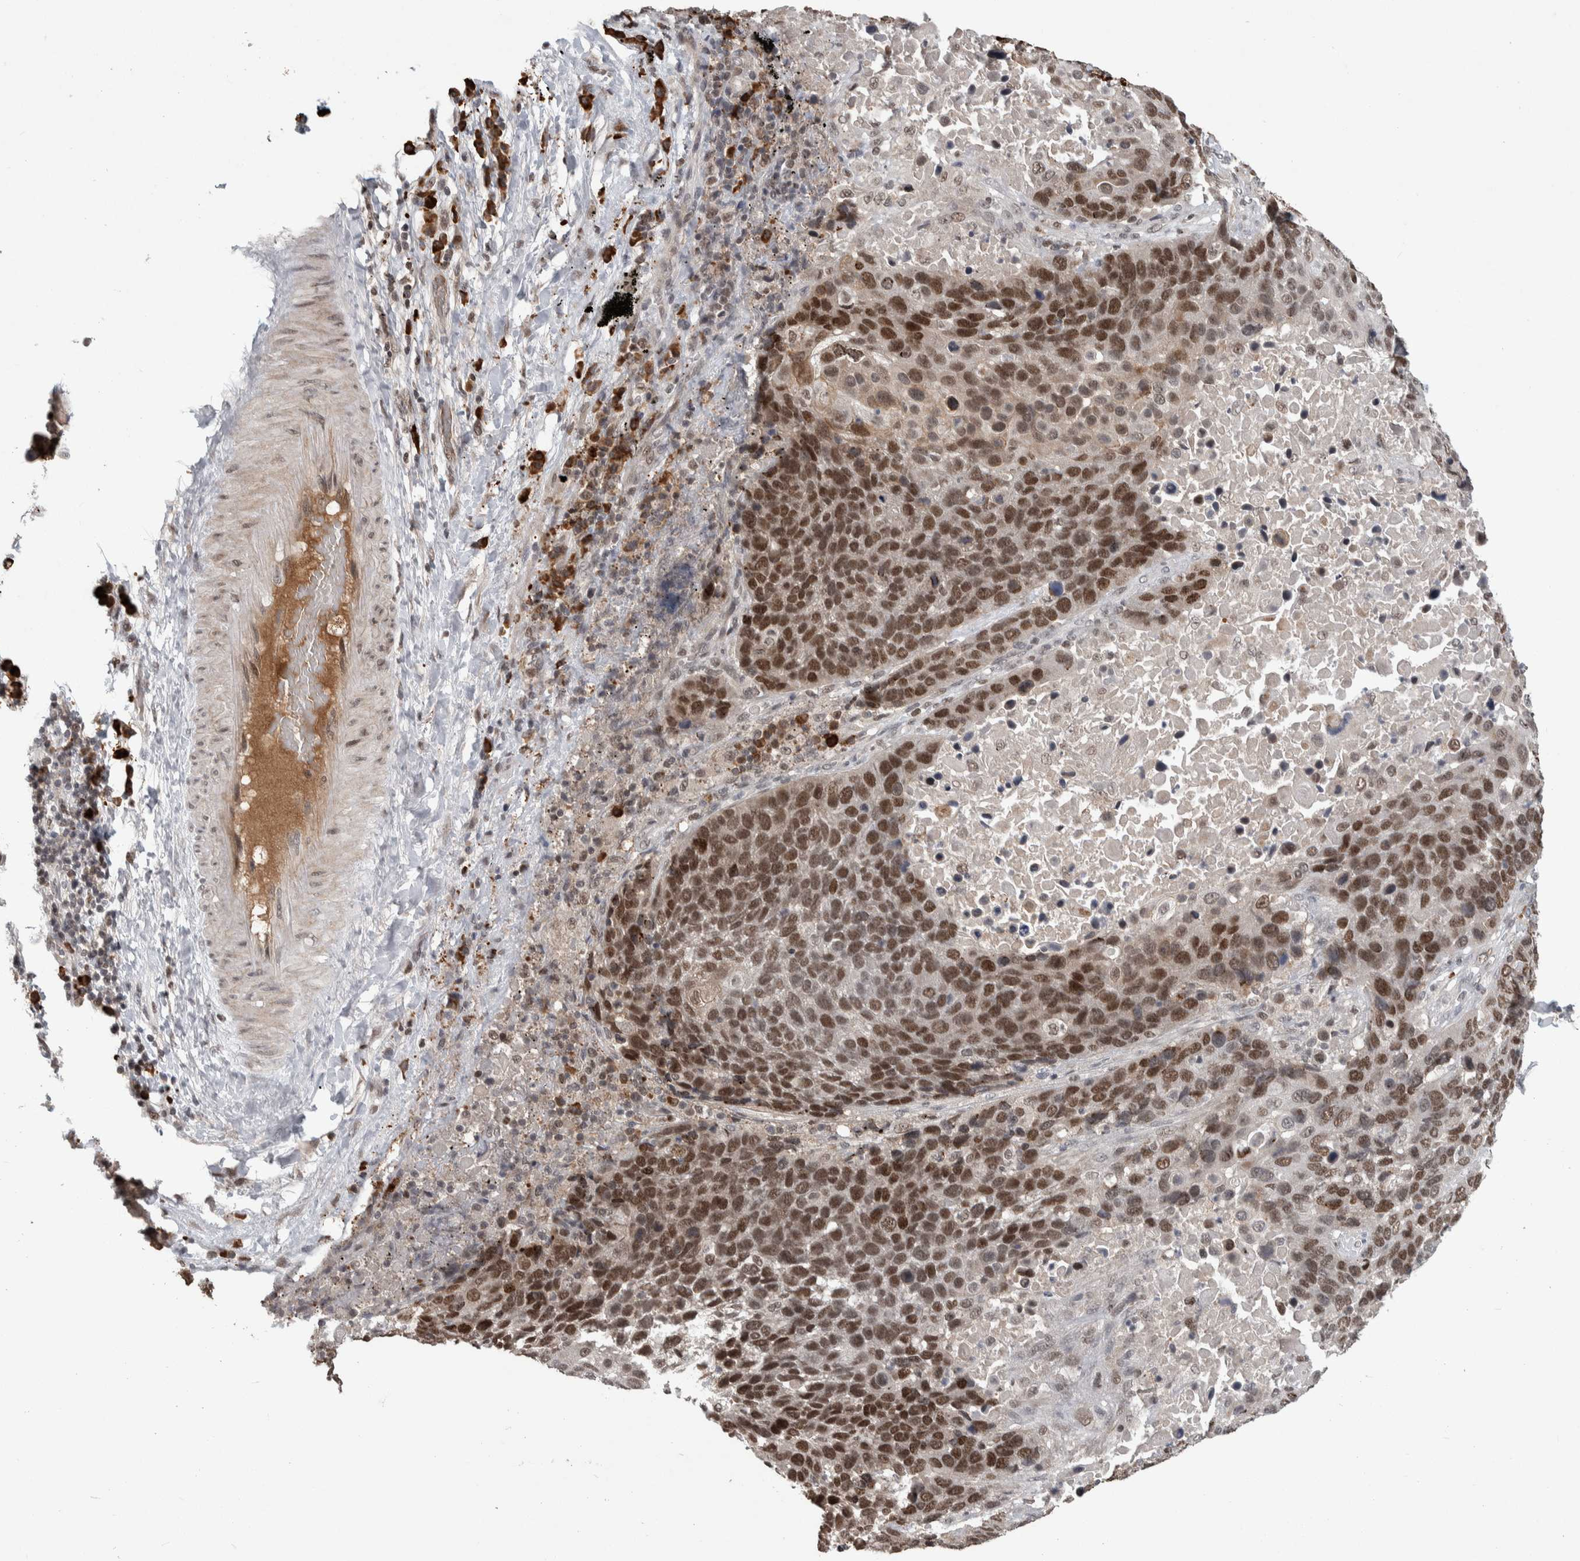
{"staining": {"intensity": "moderate", "quantity": ">75%", "location": "nuclear"}, "tissue": "lung cancer", "cell_type": "Tumor cells", "image_type": "cancer", "snomed": [{"axis": "morphology", "description": "Squamous cell carcinoma, NOS"}, {"axis": "topography", "description": "Lung"}], "caption": "Immunohistochemistry (IHC) of human lung squamous cell carcinoma reveals medium levels of moderate nuclear expression in approximately >75% of tumor cells.", "gene": "ZNF592", "patient": {"sex": "male", "age": 66}}